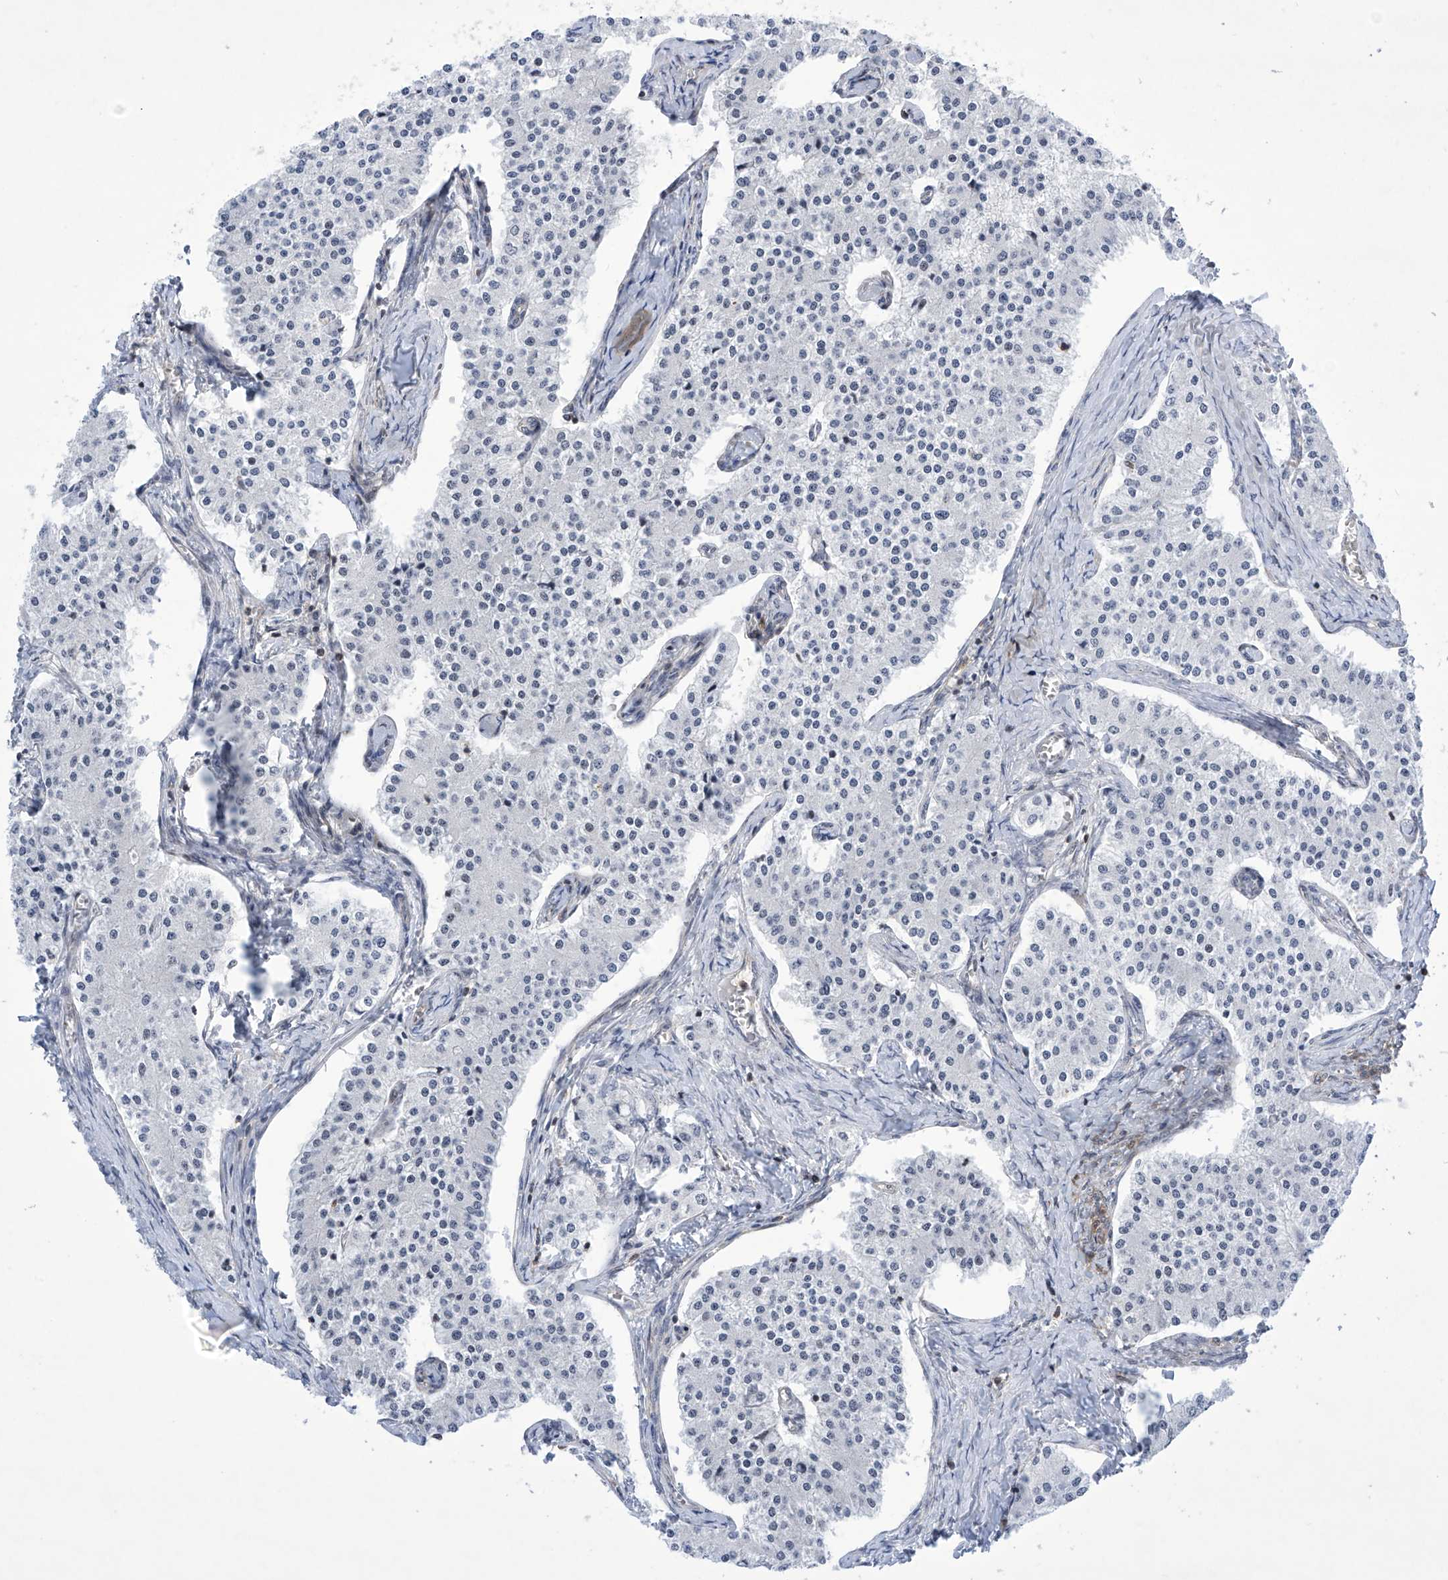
{"staining": {"intensity": "negative", "quantity": "none", "location": "none"}, "tissue": "carcinoid", "cell_type": "Tumor cells", "image_type": "cancer", "snomed": [{"axis": "morphology", "description": "Carcinoid, malignant, NOS"}, {"axis": "topography", "description": "Colon"}], "caption": "Carcinoid (malignant) stained for a protein using IHC reveals no expression tumor cells.", "gene": "MSL3", "patient": {"sex": "female", "age": 52}}